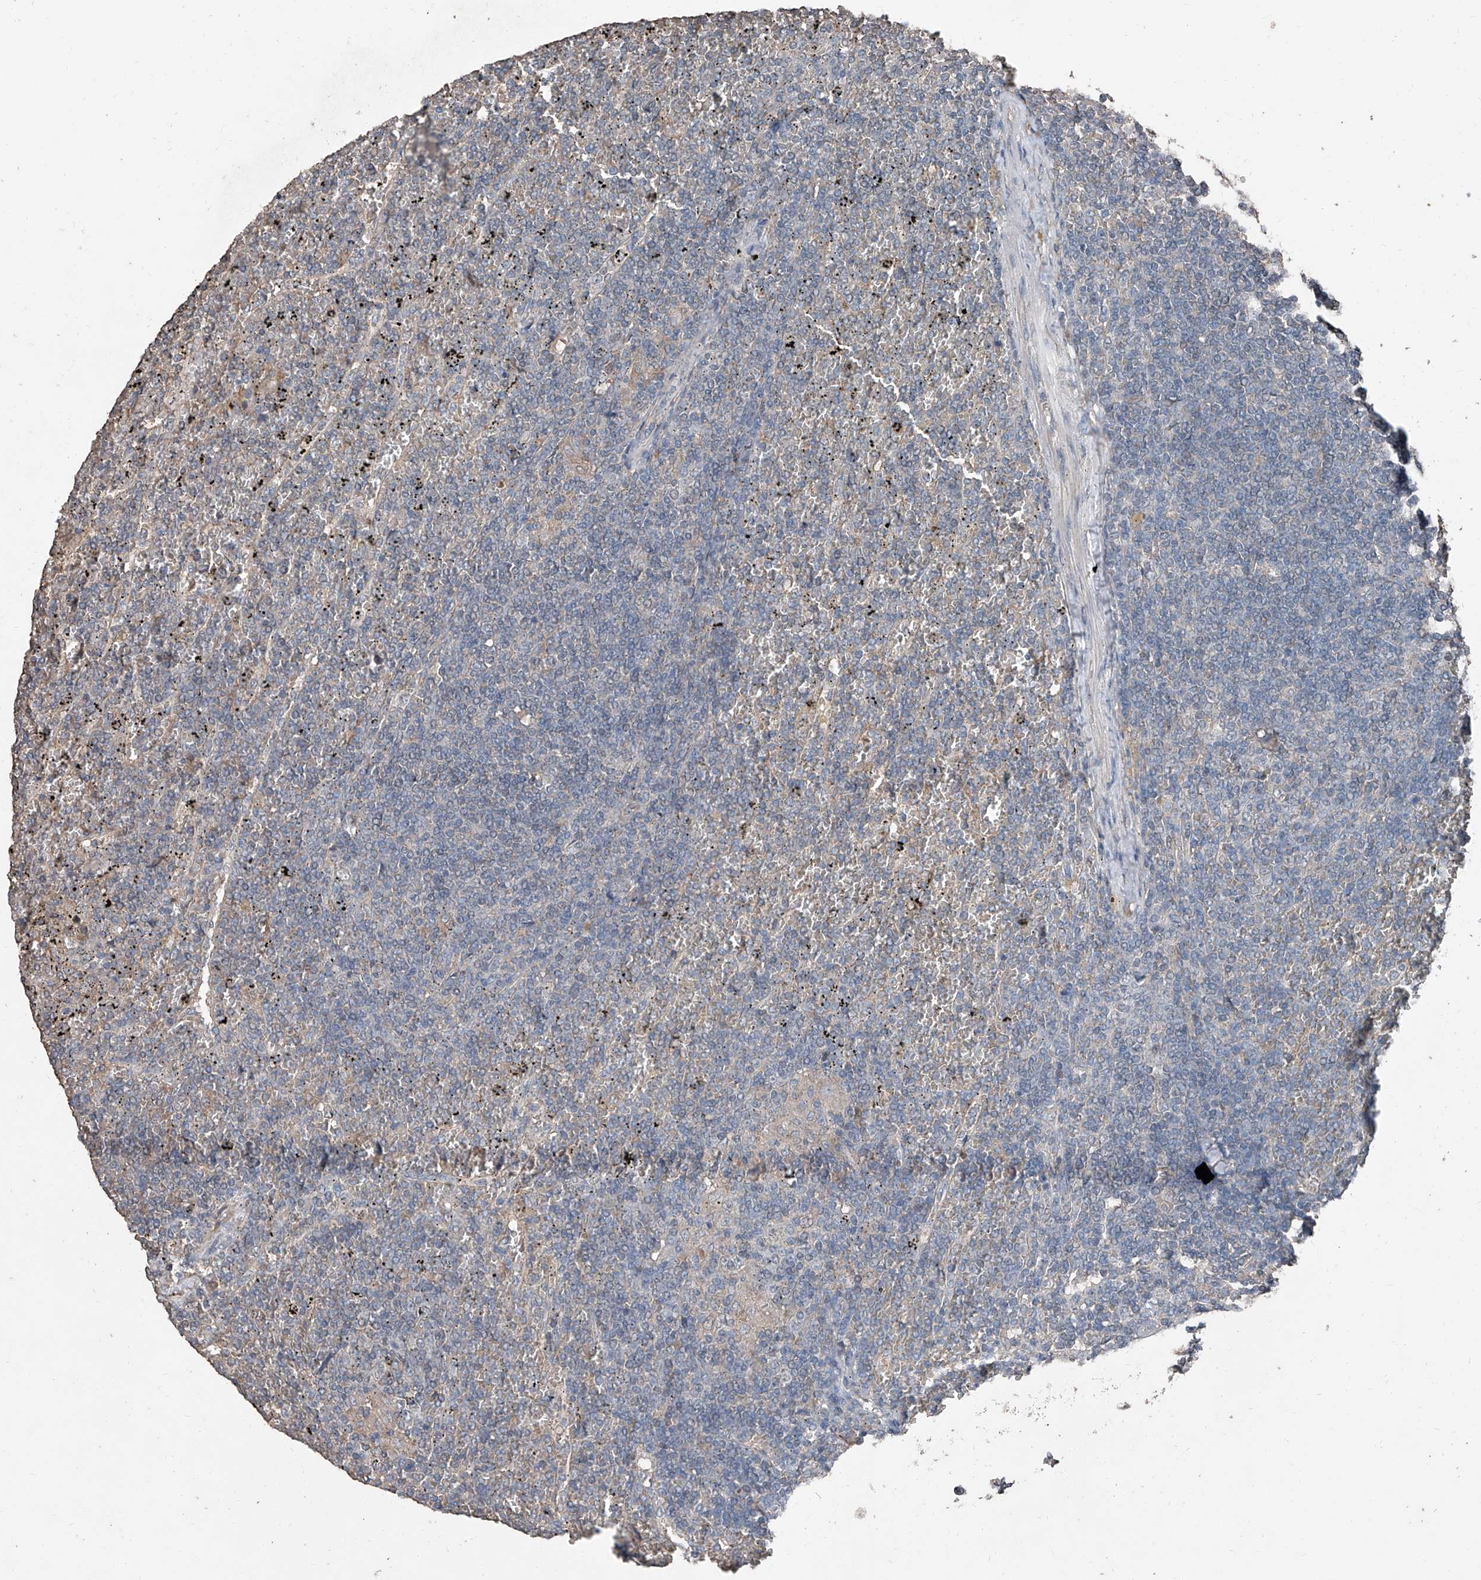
{"staining": {"intensity": "negative", "quantity": "none", "location": "none"}, "tissue": "lymphoma", "cell_type": "Tumor cells", "image_type": "cancer", "snomed": [{"axis": "morphology", "description": "Malignant lymphoma, non-Hodgkin's type, Low grade"}, {"axis": "topography", "description": "Spleen"}], "caption": "Protein analysis of lymphoma demonstrates no significant staining in tumor cells.", "gene": "MAMLD1", "patient": {"sex": "female", "age": 19}}